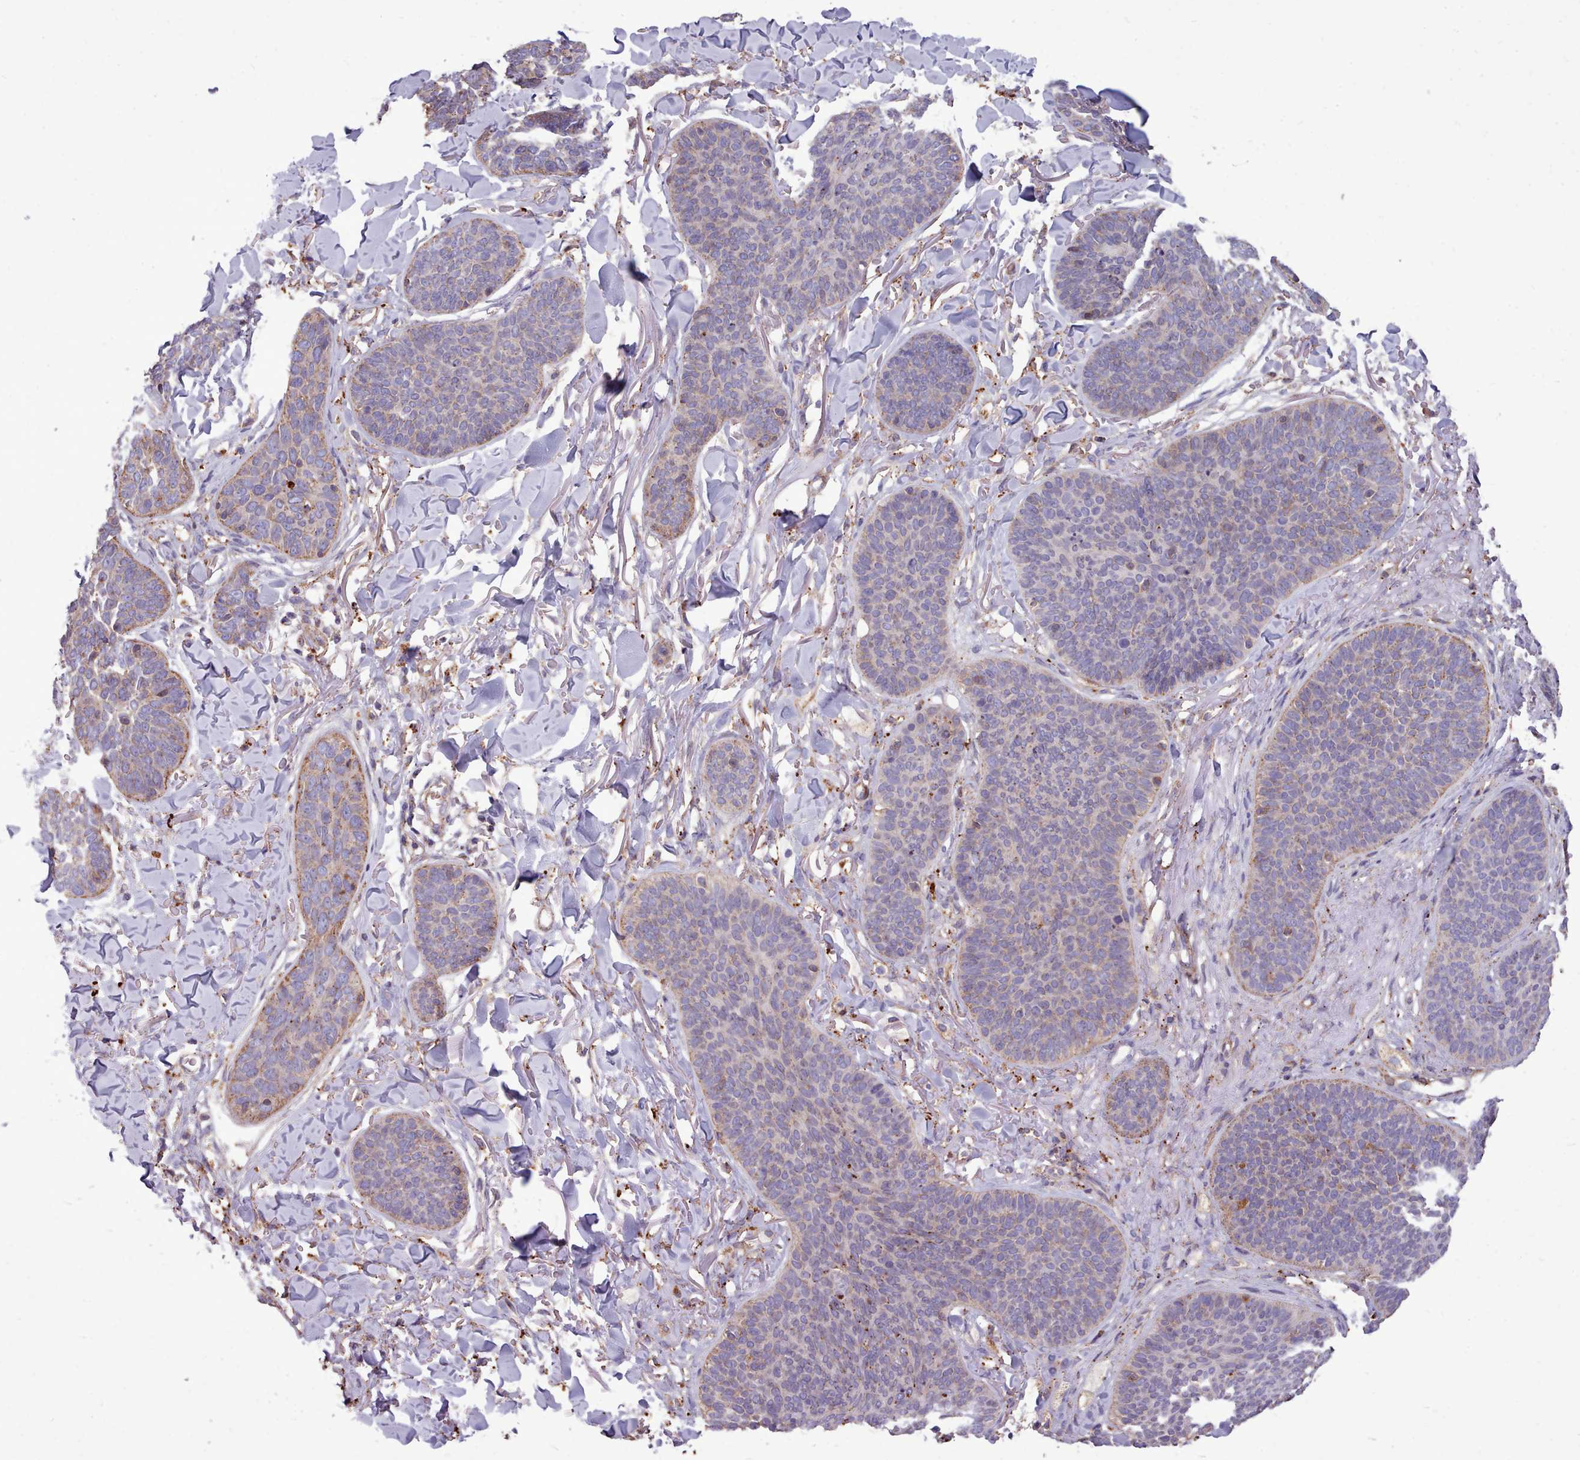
{"staining": {"intensity": "weak", "quantity": "<25%", "location": "cytoplasmic/membranous"}, "tissue": "skin cancer", "cell_type": "Tumor cells", "image_type": "cancer", "snomed": [{"axis": "morphology", "description": "Basal cell carcinoma"}, {"axis": "topography", "description": "Skin"}], "caption": "Photomicrograph shows no protein expression in tumor cells of basal cell carcinoma (skin) tissue.", "gene": "PACSIN3", "patient": {"sex": "male", "age": 85}}